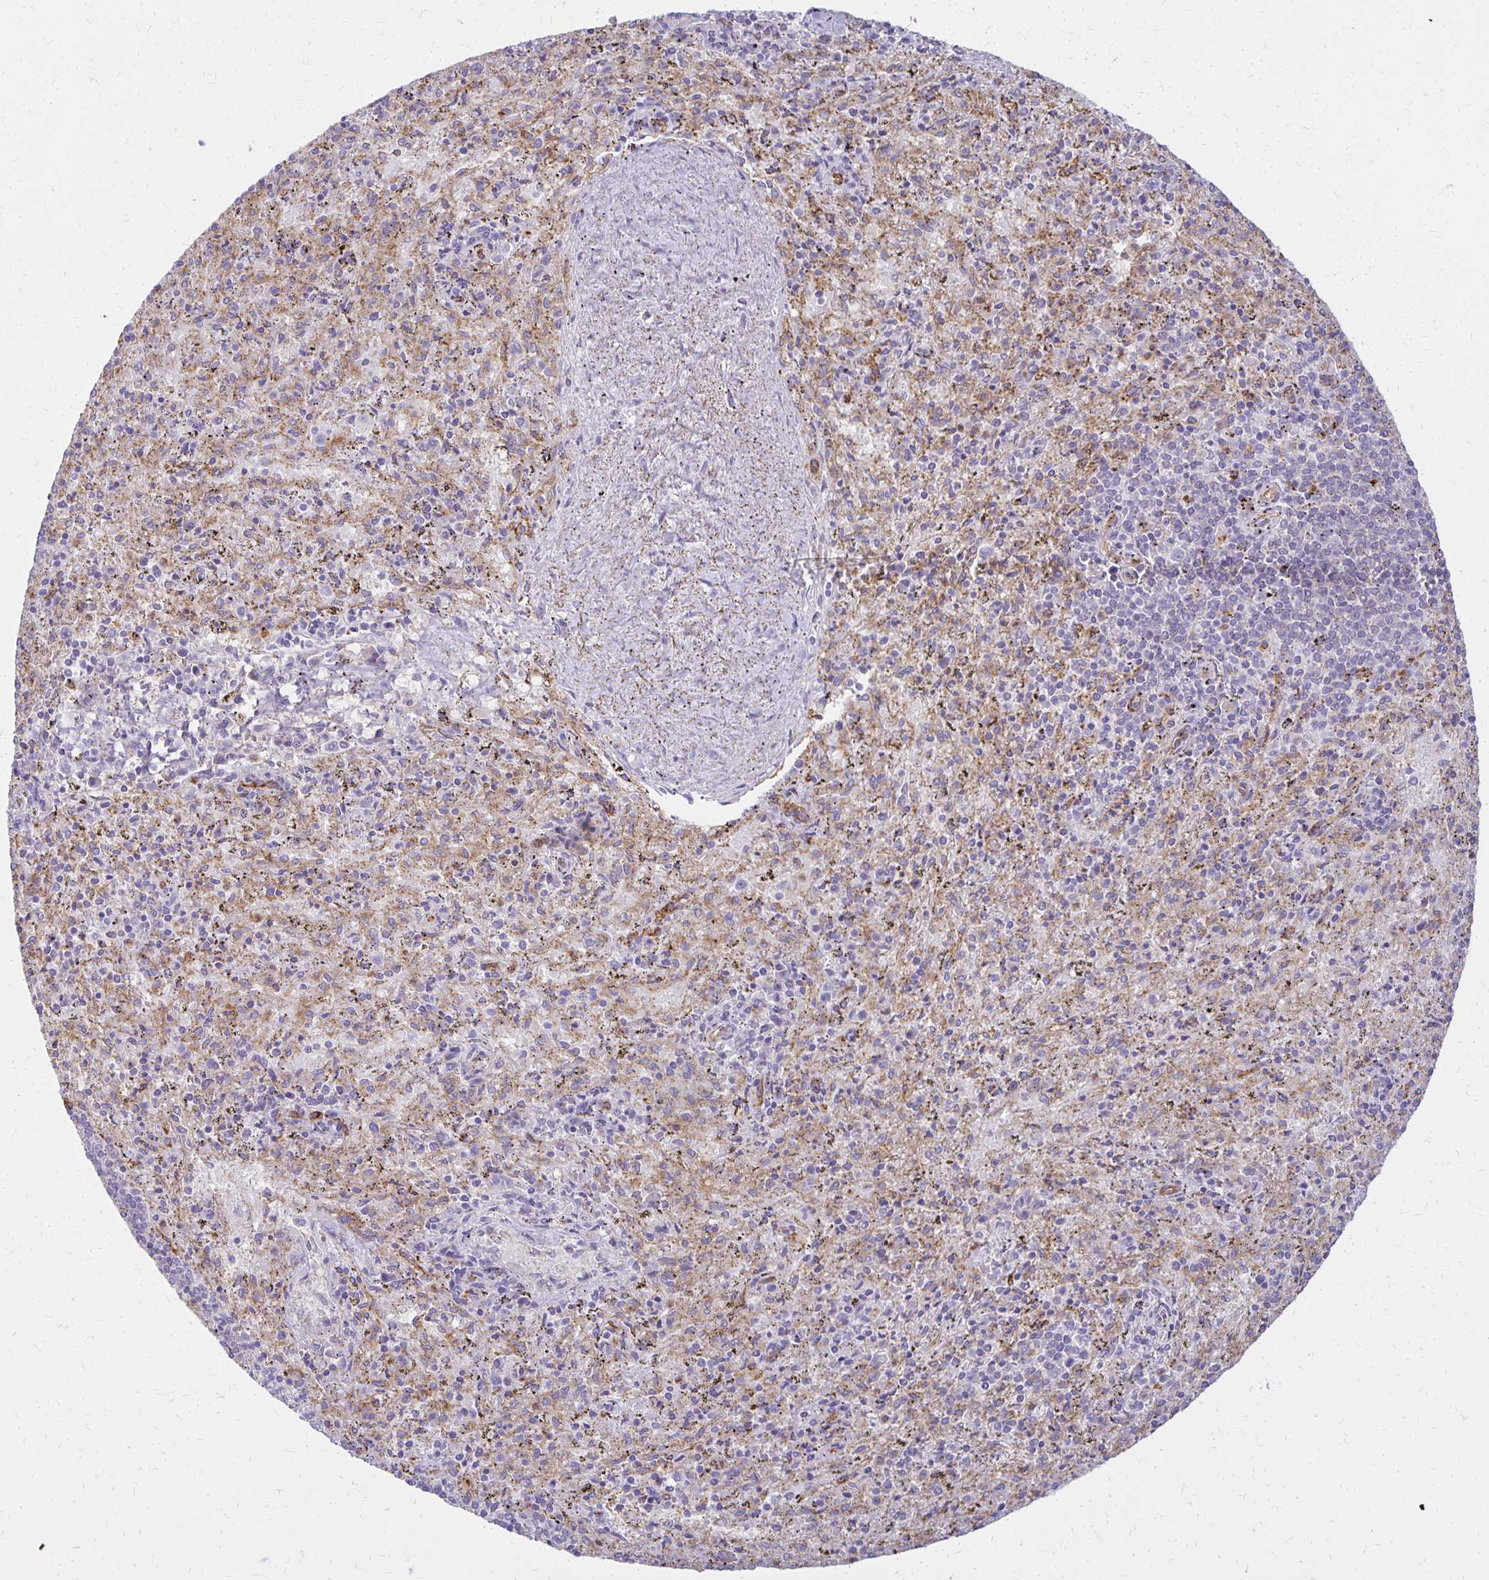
{"staining": {"intensity": "moderate", "quantity": "<25%", "location": "cytoplasmic/membranous"}, "tissue": "spleen", "cell_type": "Cells in red pulp", "image_type": "normal", "snomed": [{"axis": "morphology", "description": "Normal tissue, NOS"}, {"axis": "topography", "description": "Spleen"}], "caption": "The photomicrograph shows staining of unremarkable spleen, revealing moderate cytoplasmic/membranous protein expression (brown color) within cells in red pulp.", "gene": "TTYH1", "patient": {"sex": "male", "age": 57}}